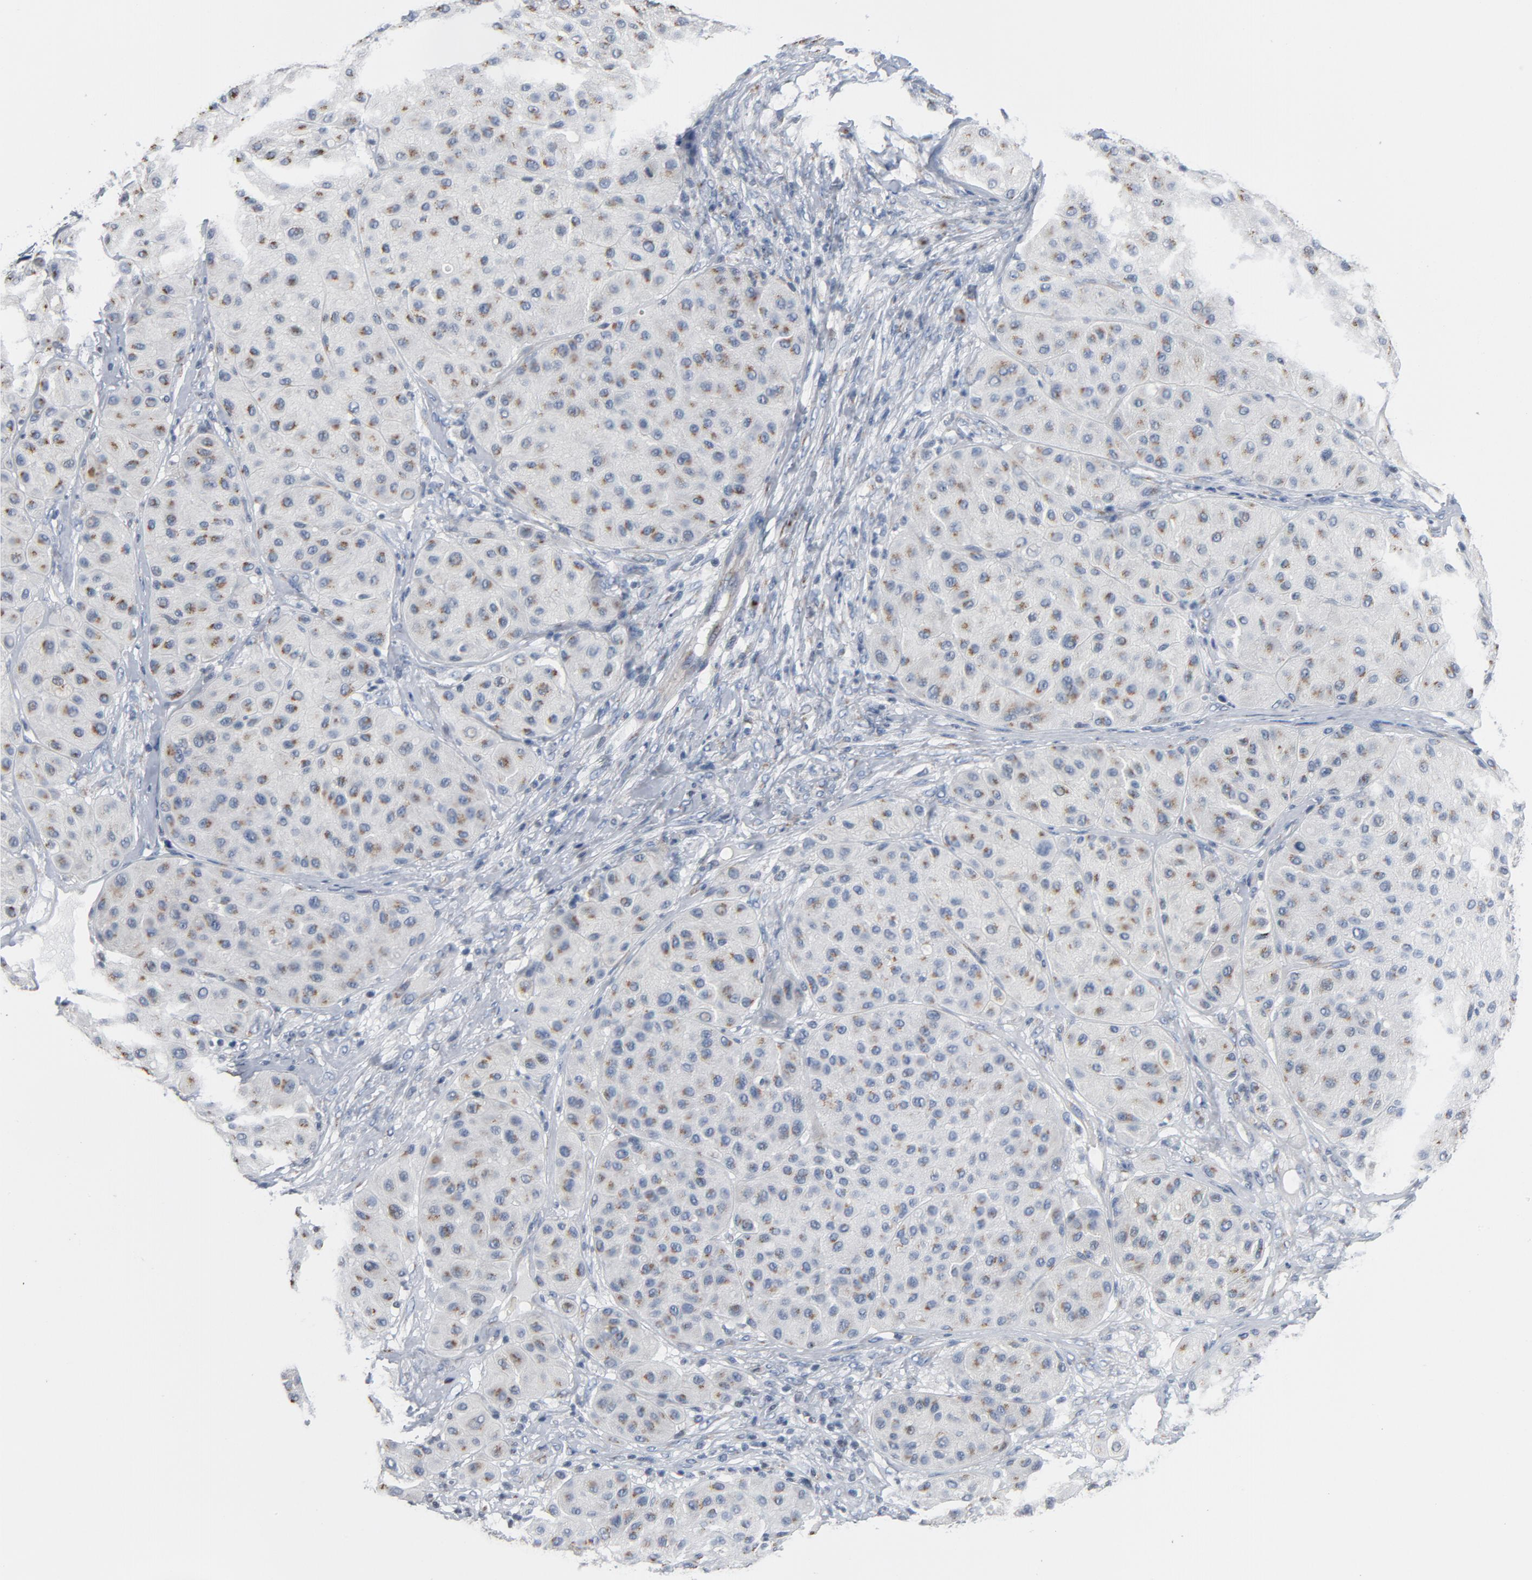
{"staining": {"intensity": "moderate", "quantity": "25%-75%", "location": "cytoplasmic/membranous"}, "tissue": "melanoma", "cell_type": "Tumor cells", "image_type": "cancer", "snomed": [{"axis": "morphology", "description": "Normal tissue, NOS"}, {"axis": "morphology", "description": "Malignant melanoma, Metastatic site"}, {"axis": "topography", "description": "Skin"}], "caption": "A photomicrograph showing moderate cytoplasmic/membranous staining in about 25%-75% of tumor cells in malignant melanoma (metastatic site), as visualized by brown immunohistochemical staining.", "gene": "YIPF6", "patient": {"sex": "male", "age": 41}}